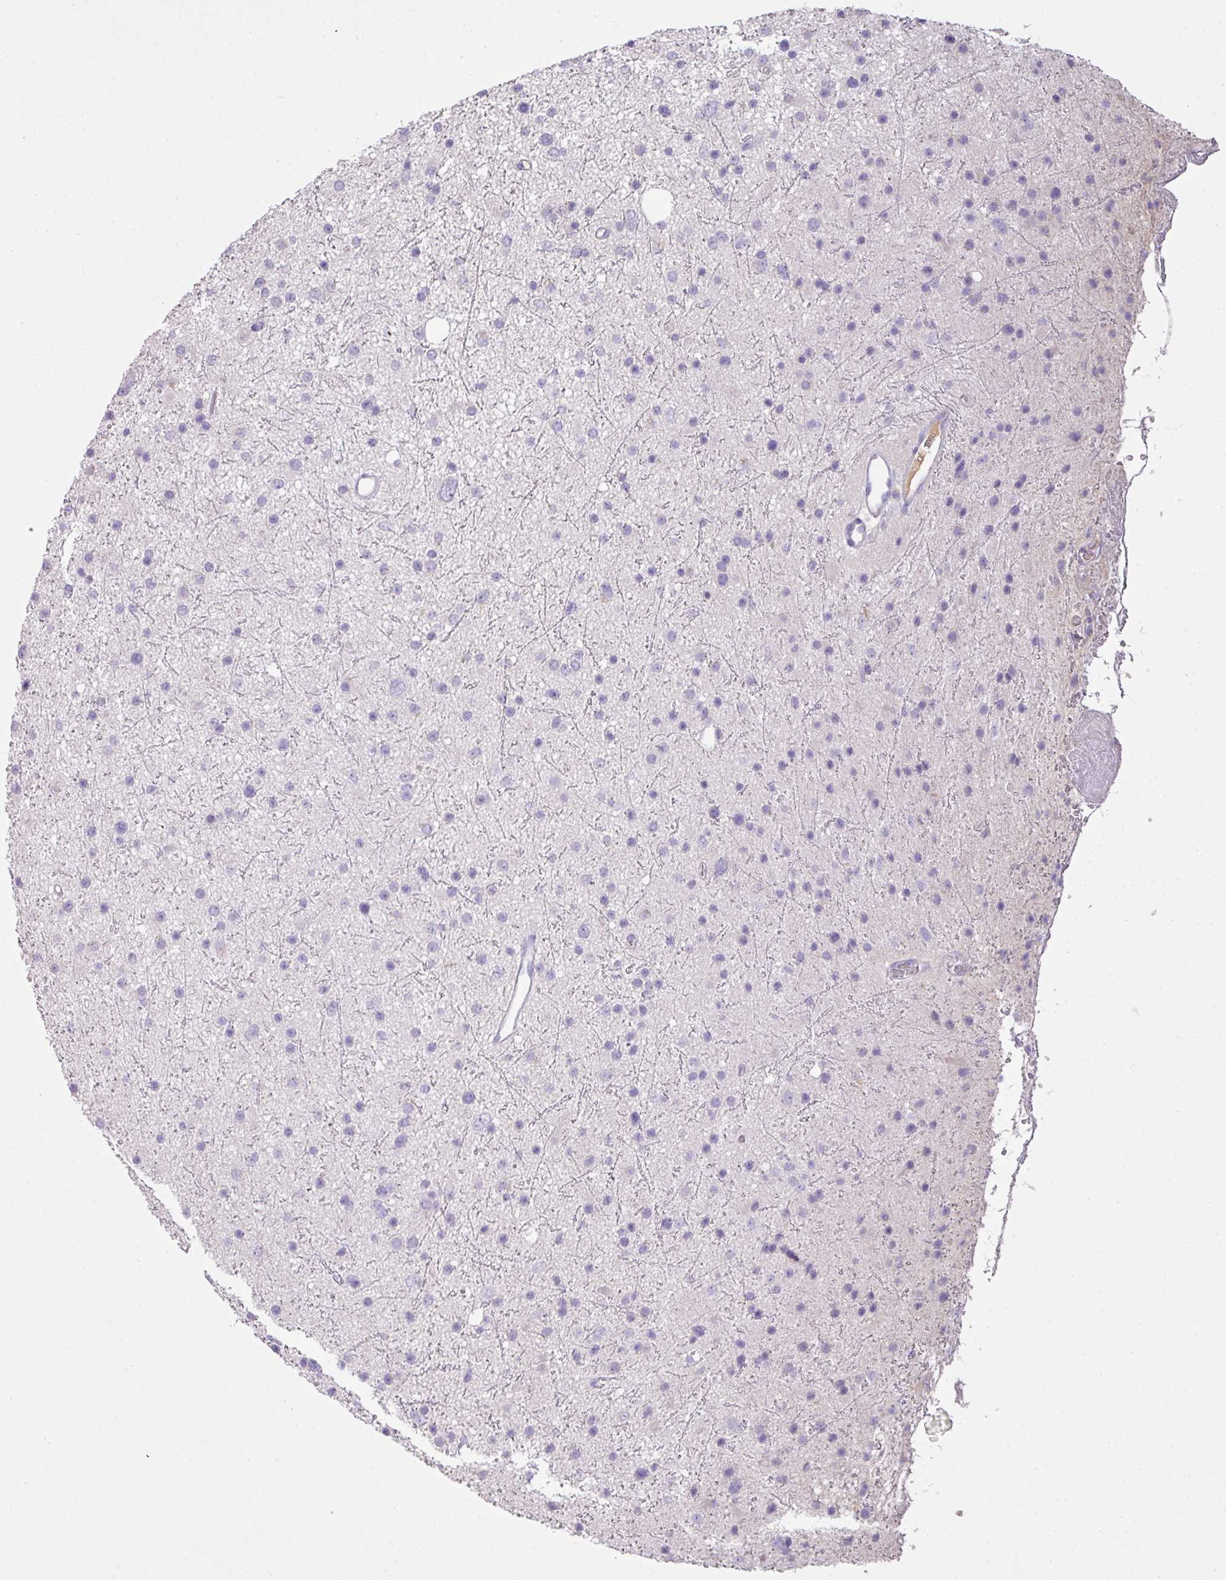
{"staining": {"intensity": "negative", "quantity": "none", "location": "none"}, "tissue": "glioma", "cell_type": "Tumor cells", "image_type": "cancer", "snomed": [{"axis": "morphology", "description": "Glioma, malignant, Low grade"}, {"axis": "topography", "description": "Cerebral cortex"}], "caption": "Immunohistochemistry photomicrograph of neoplastic tissue: human malignant glioma (low-grade) stained with DAB displays no significant protein expression in tumor cells. The staining is performed using DAB brown chromogen with nuclei counter-stained in using hematoxylin.", "gene": "OR6C6", "patient": {"sex": "female", "age": 39}}